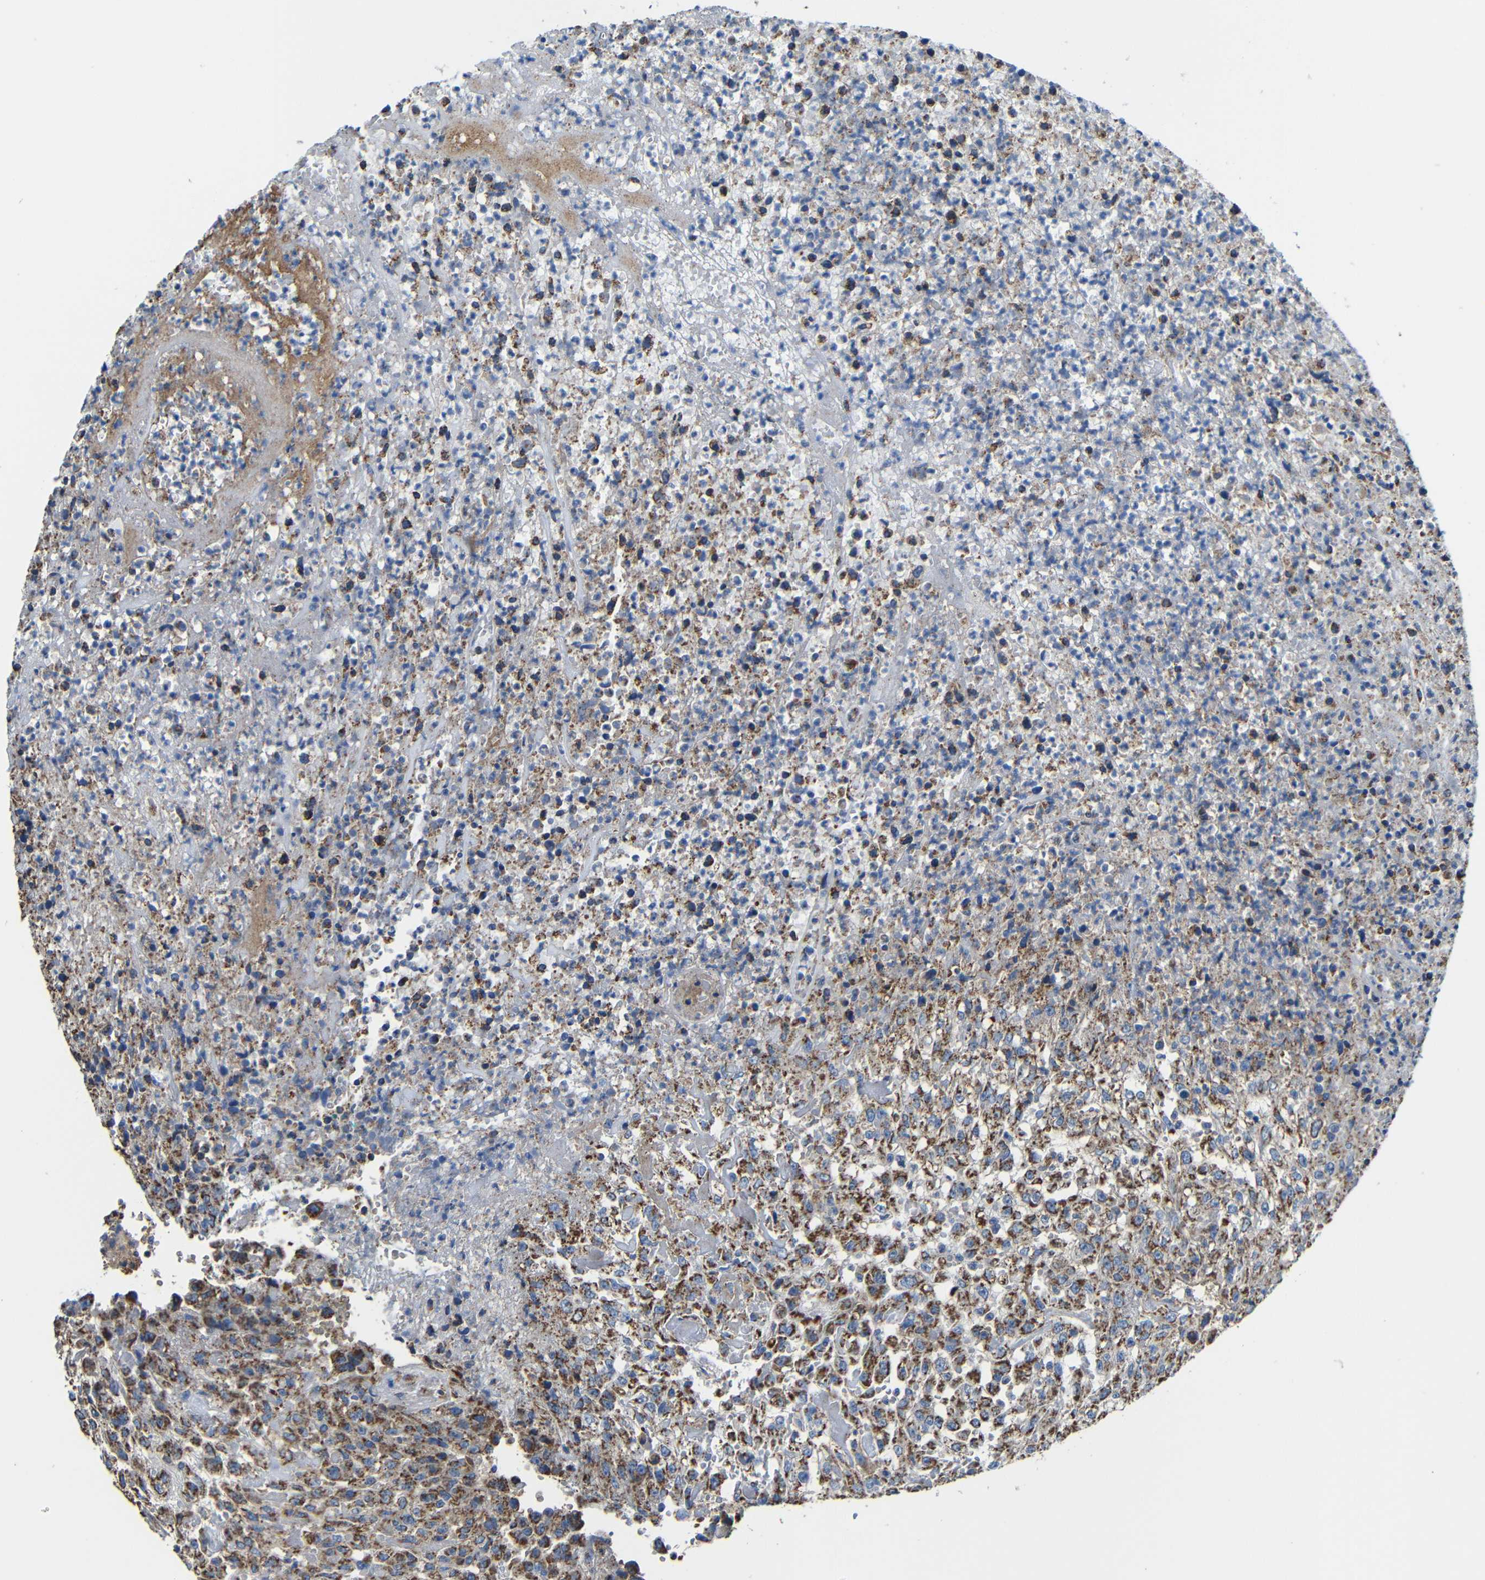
{"staining": {"intensity": "strong", "quantity": ">75%", "location": "cytoplasmic/membranous"}, "tissue": "urothelial cancer", "cell_type": "Tumor cells", "image_type": "cancer", "snomed": [{"axis": "morphology", "description": "Urothelial carcinoma, High grade"}, {"axis": "topography", "description": "Urinary bladder"}], "caption": "Immunohistochemistry (IHC) of urothelial cancer displays high levels of strong cytoplasmic/membranous positivity in about >75% of tumor cells.", "gene": "INTS6L", "patient": {"sex": "male", "age": 46}}